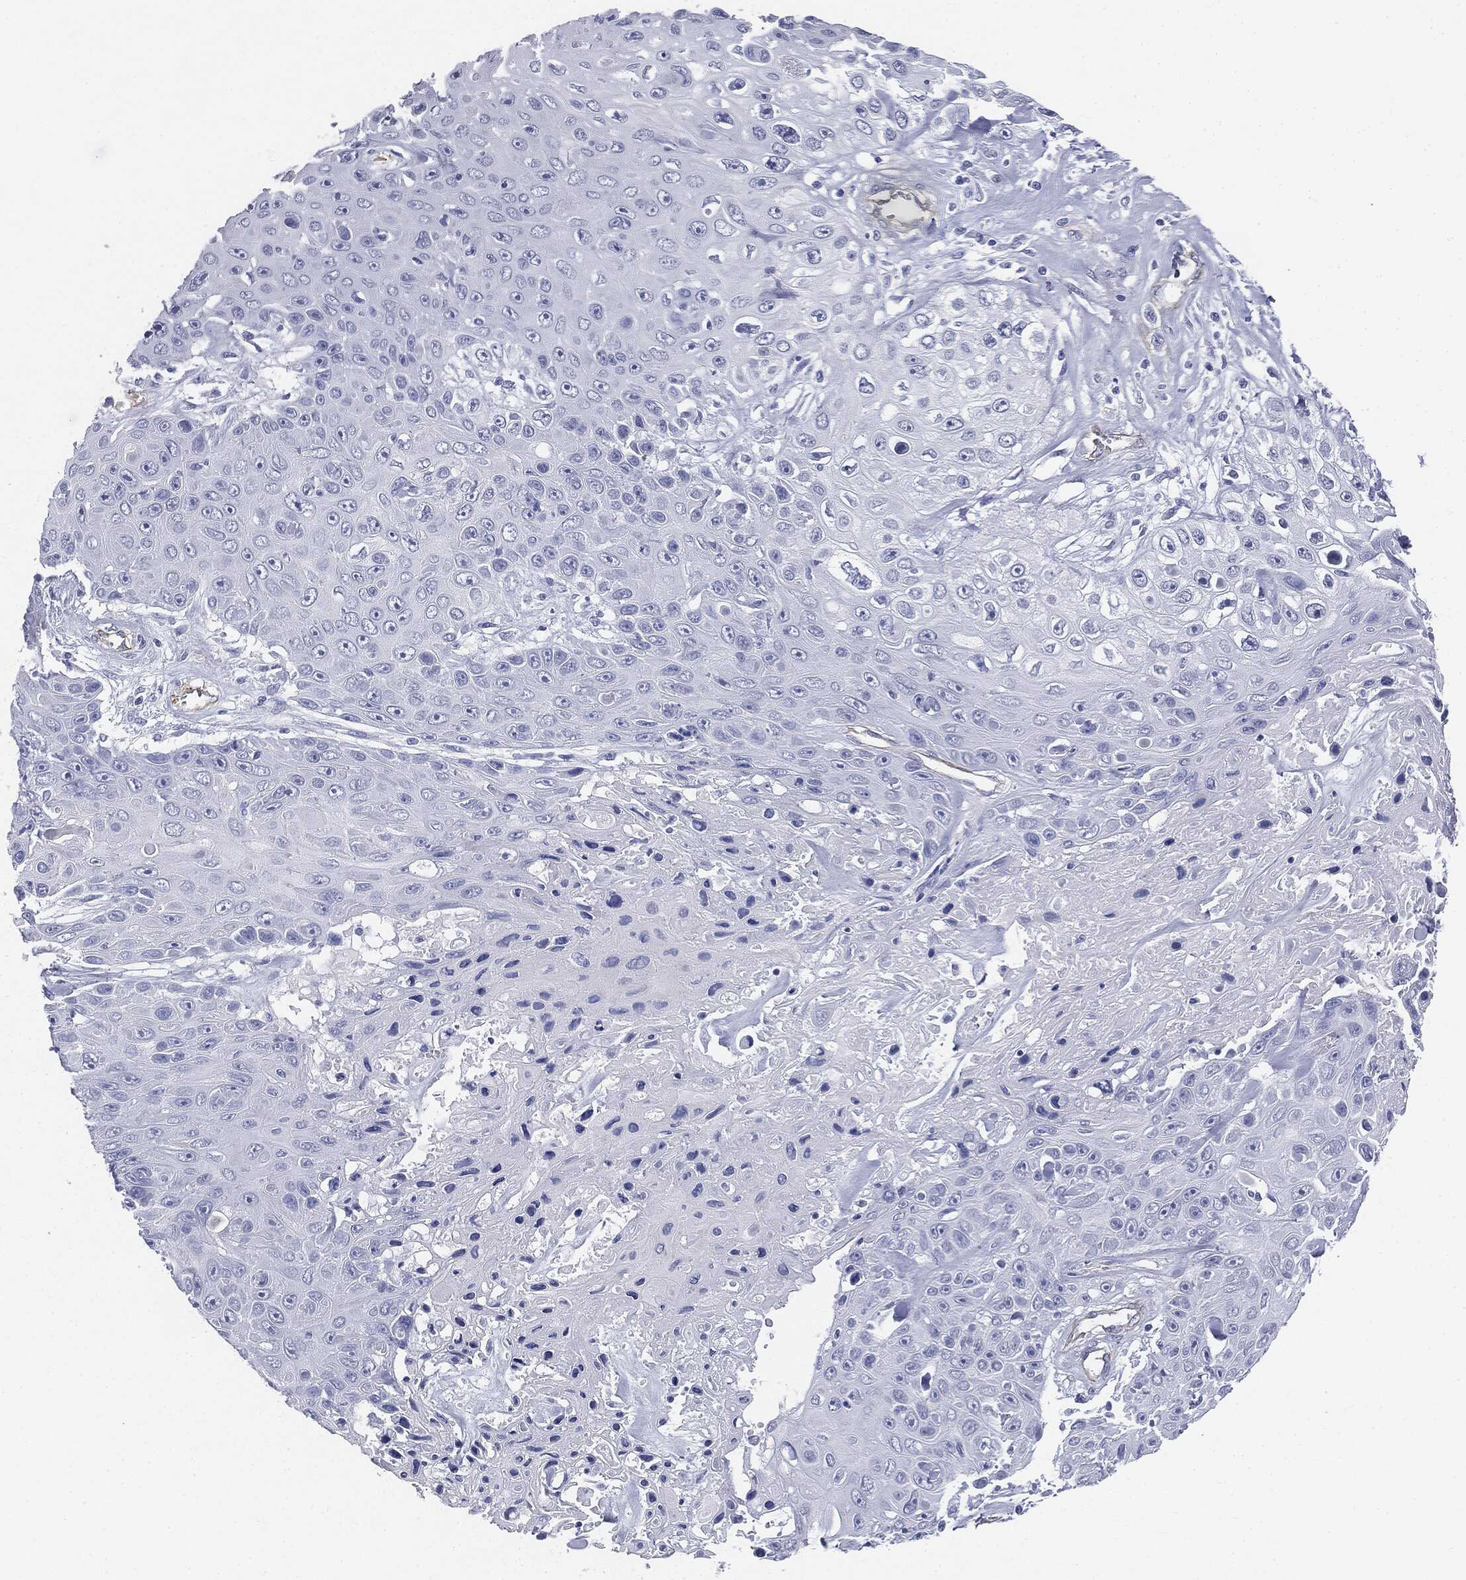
{"staining": {"intensity": "negative", "quantity": "none", "location": "none"}, "tissue": "skin cancer", "cell_type": "Tumor cells", "image_type": "cancer", "snomed": [{"axis": "morphology", "description": "Squamous cell carcinoma, NOS"}, {"axis": "topography", "description": "Skin"}], "caption": "Skin squamous cell carcinoma stained for a protein using IHC shows no expression tumor cells.", "gene": "MUC5AC", "patient": {"sex": "male", "age": 82}}